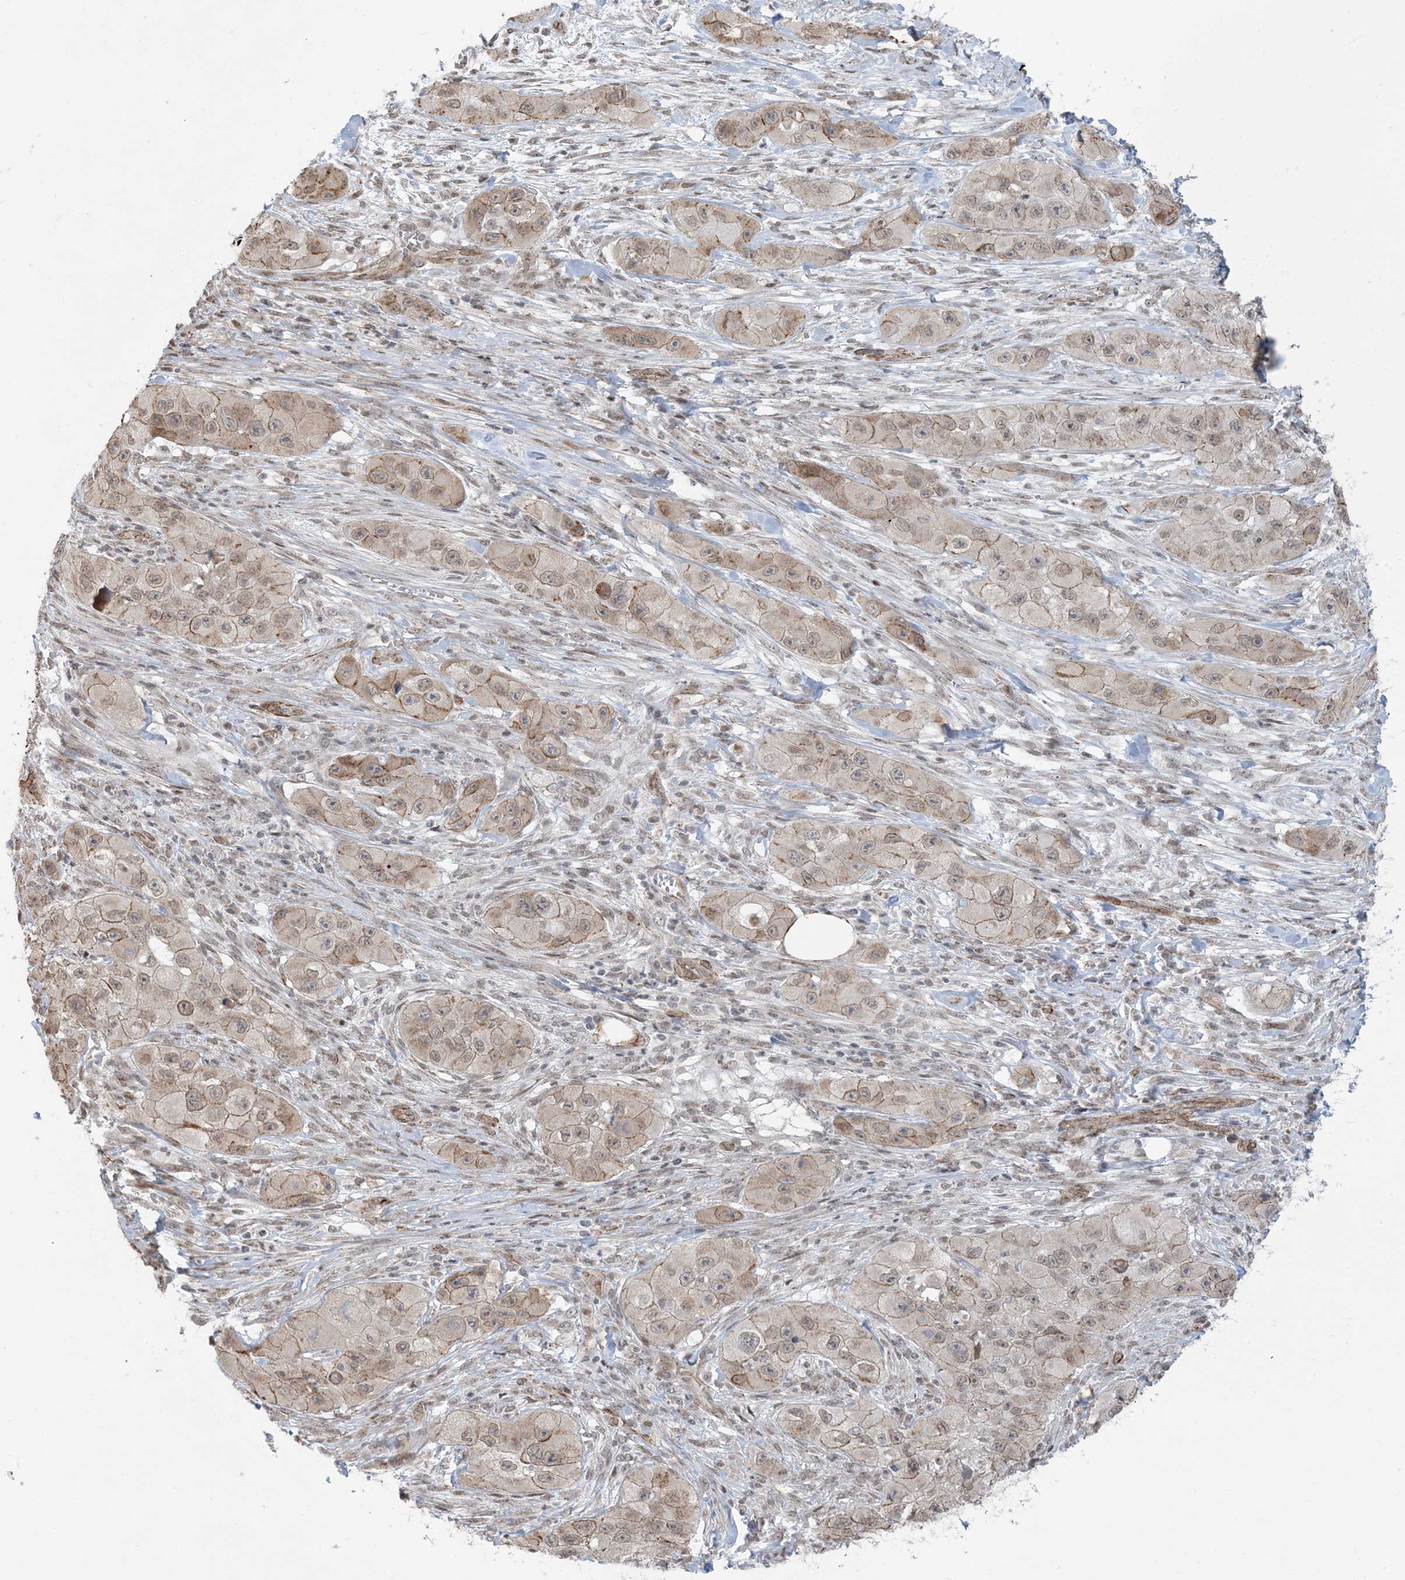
{"staining": {"intensity": "weak", "quantity": "25%-75%", "location": "cytoplasmic/membranous"}, "tissue": "skin cancer", "cell_type": "Tumor cells", "image_type": "cancer", "snomed": [{"axis": "morphology", "description": "Squamous cell carcinoma, NOS"}, {"axis": "topography", "description": "Skin"}, {"axis": "topography", "description": "Subcutis"}], "caption": "The immunohistochemical stain shows weak cytoplasmic/membranous expression in tumor cells of skin cancer (squamous cell carcinoma) tissue.", "gene": "CHCHD4", "patient": {"sex": "male", "age": 73}}